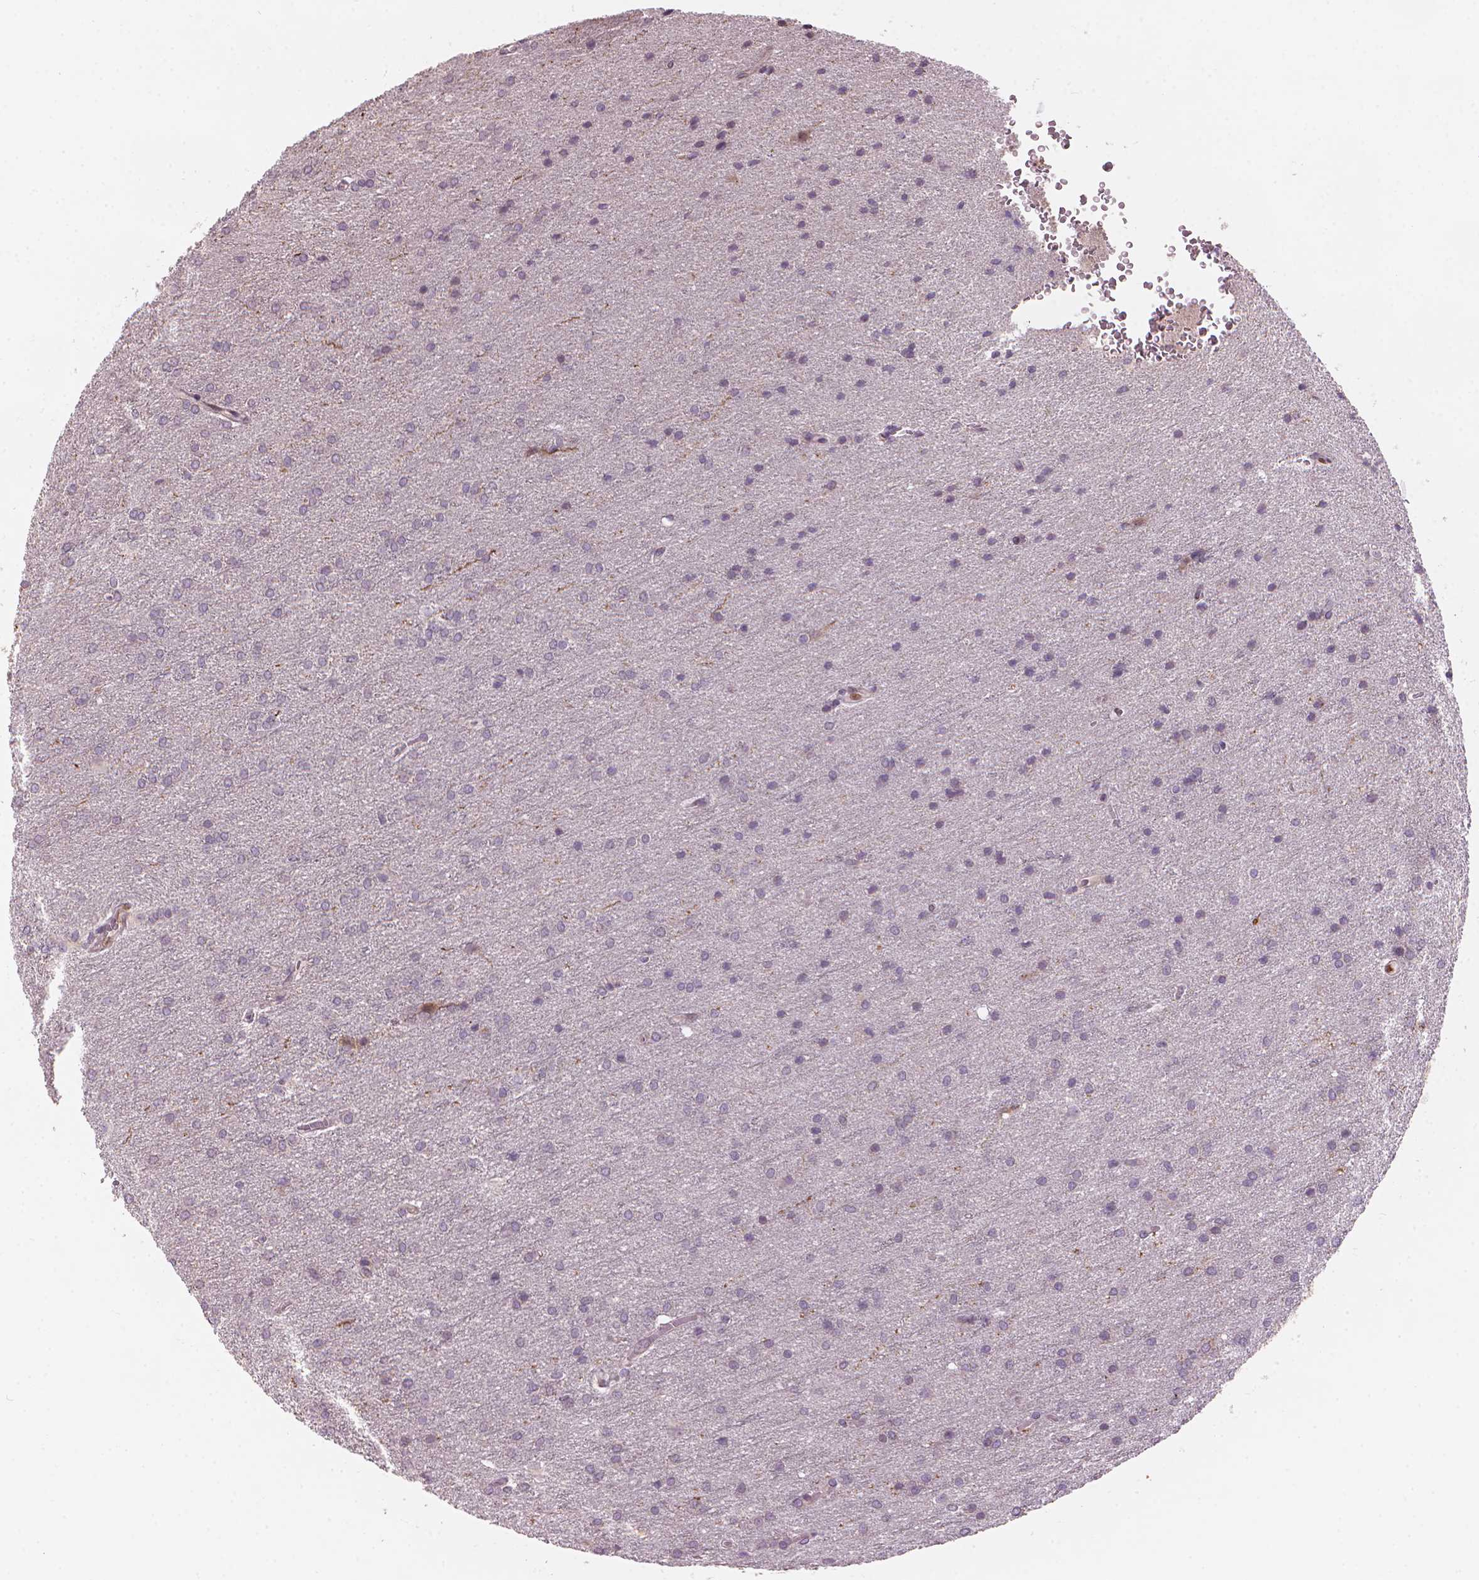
{"staining": {"intensity": "negative", "quantity": "none", "location": "none"}, "tissue": "glioma", "cell_type": "Tumor cells", "image_type": "cancer", "snomed": [{"axis": "morphology", "description": "Glioma, malignant, Low grade"}, {"axis": "topography", "description": "Brain"}], "caption": "Protein analysis of malignant low-grade glioma displays no significant expression in tumor cells.", "gene": "IFFO1", "patient": {"sex": "female", "age": 32}}